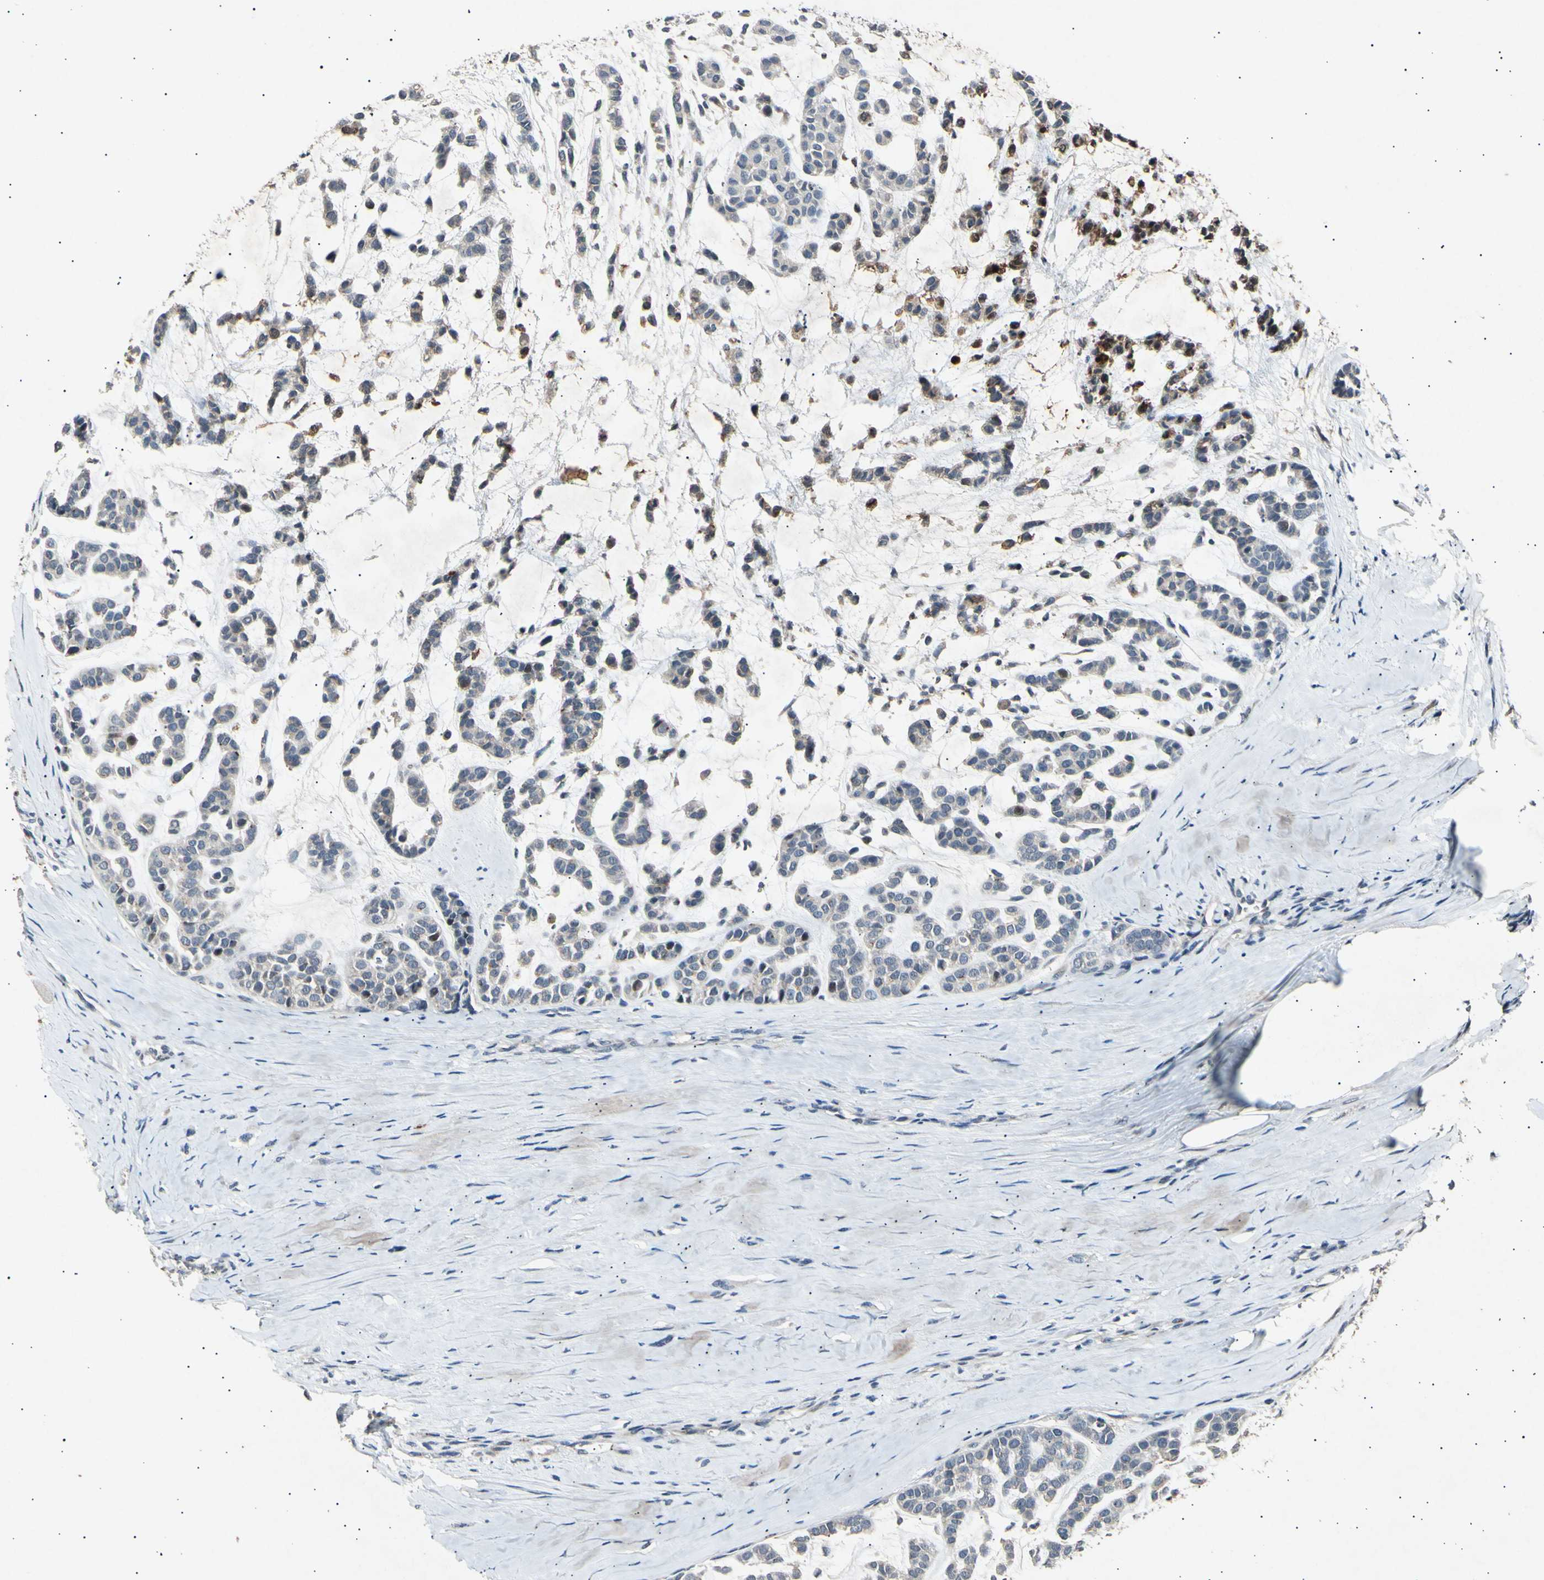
{"staining": {"intensity": "negative", "quantity": "none", "location": "none"}, "tissue": "head and neck cancer", "cell_type": "Tumor cells", "image_type": "cancer", "snomed": [{"axis": "morphology", "description": "Adenocarcinoma, NOS"}, {"axis": "morphology", "description": "Adenoma, NOS"}, {"axis": "topography", "description": "Head-Neck"}], "caption": "This is a photomicrograph of IHC staining of head and neck adenoma, which shows no positivity in tumor cells. Nuclei are stained in blue.", "gene": "ADCY3", "patient": {"sex": "female", "age": 55}}